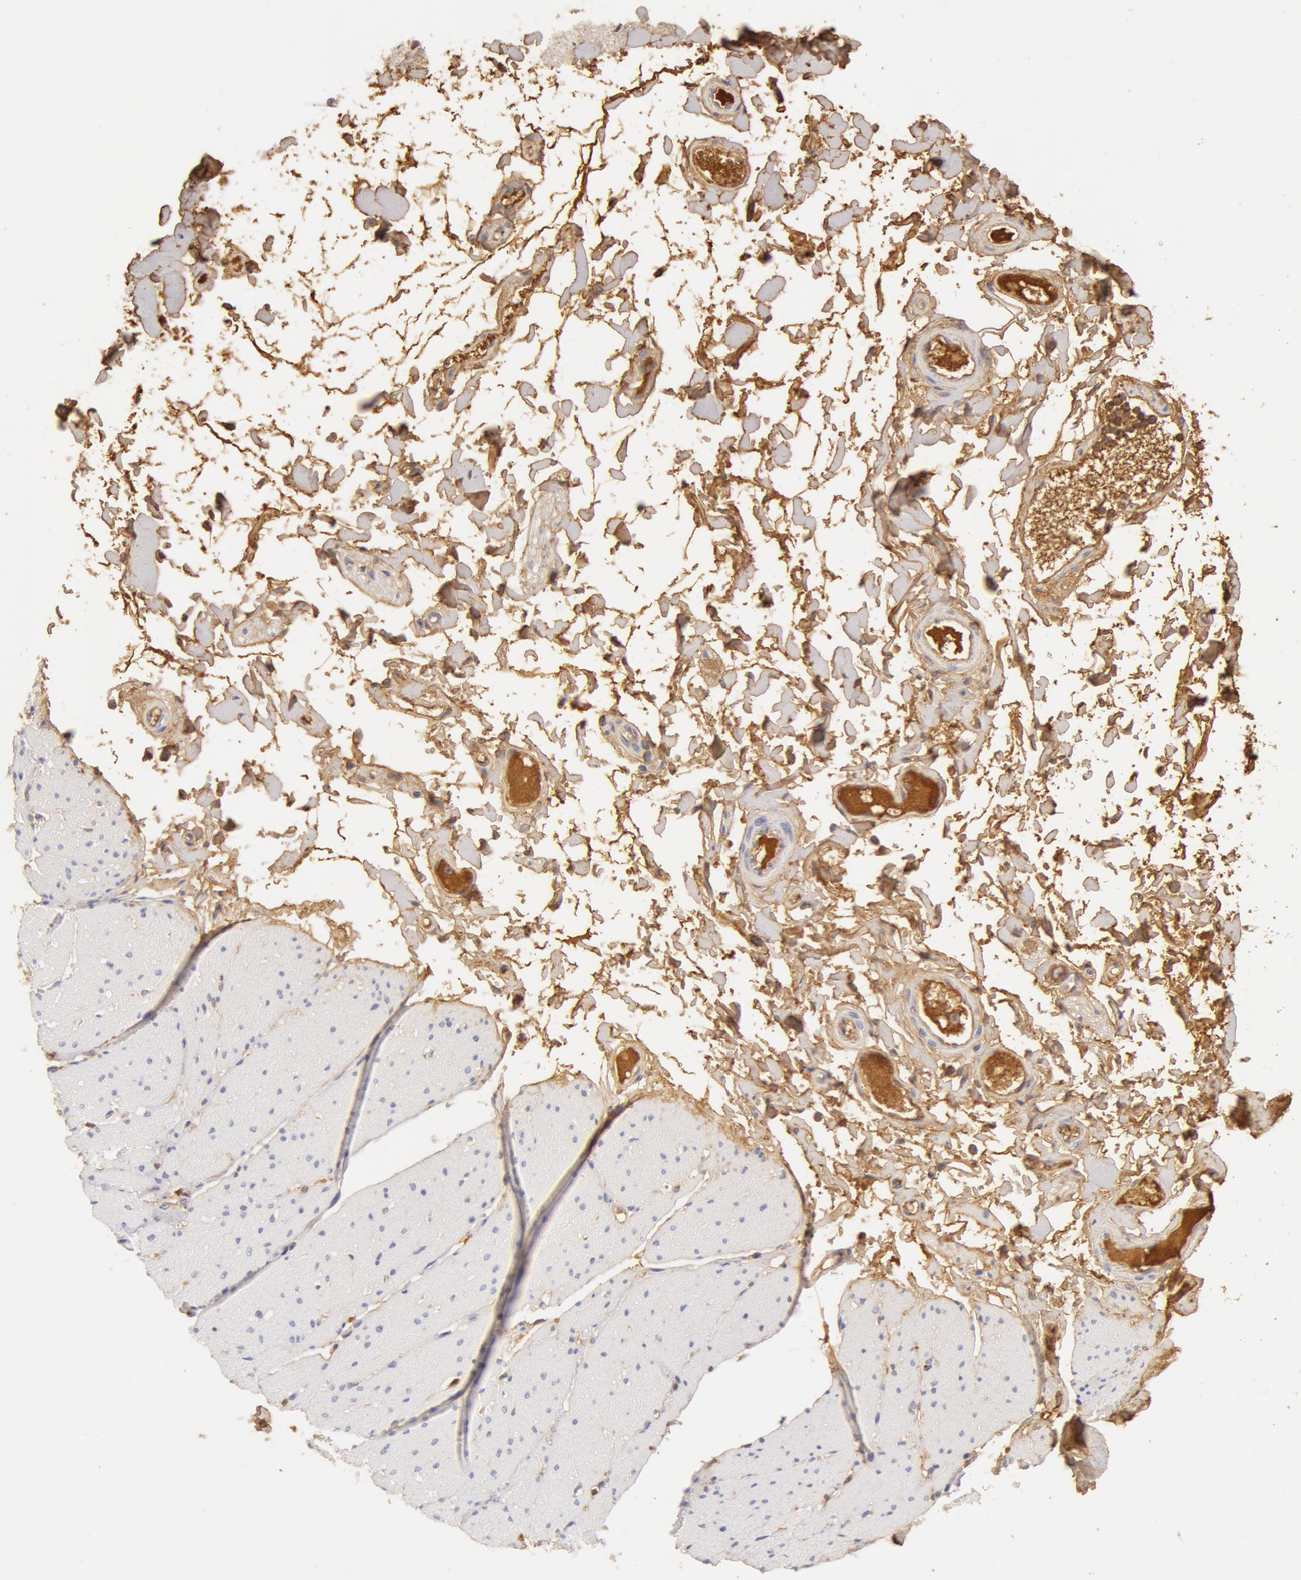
{"staining": {"intensity": "moderate", "quantity": ">75%", "location": "cytoplasmic/membranous"}, "tissue": "adipose tissue", "cell_type": "Adipocytes", "image_type": "normal", "snomed": [{"axis": "morphology", "description": "Normal tissue, NOS"}, {"axis": "topography", "description": "Duodenum"}], "caption": "Adipose tissue stained for a protein shows moderate cytoplasmic/membranous positivity in adipocytes.", "gene": "TF", "patient": {"sex": "male", "age": 63}}